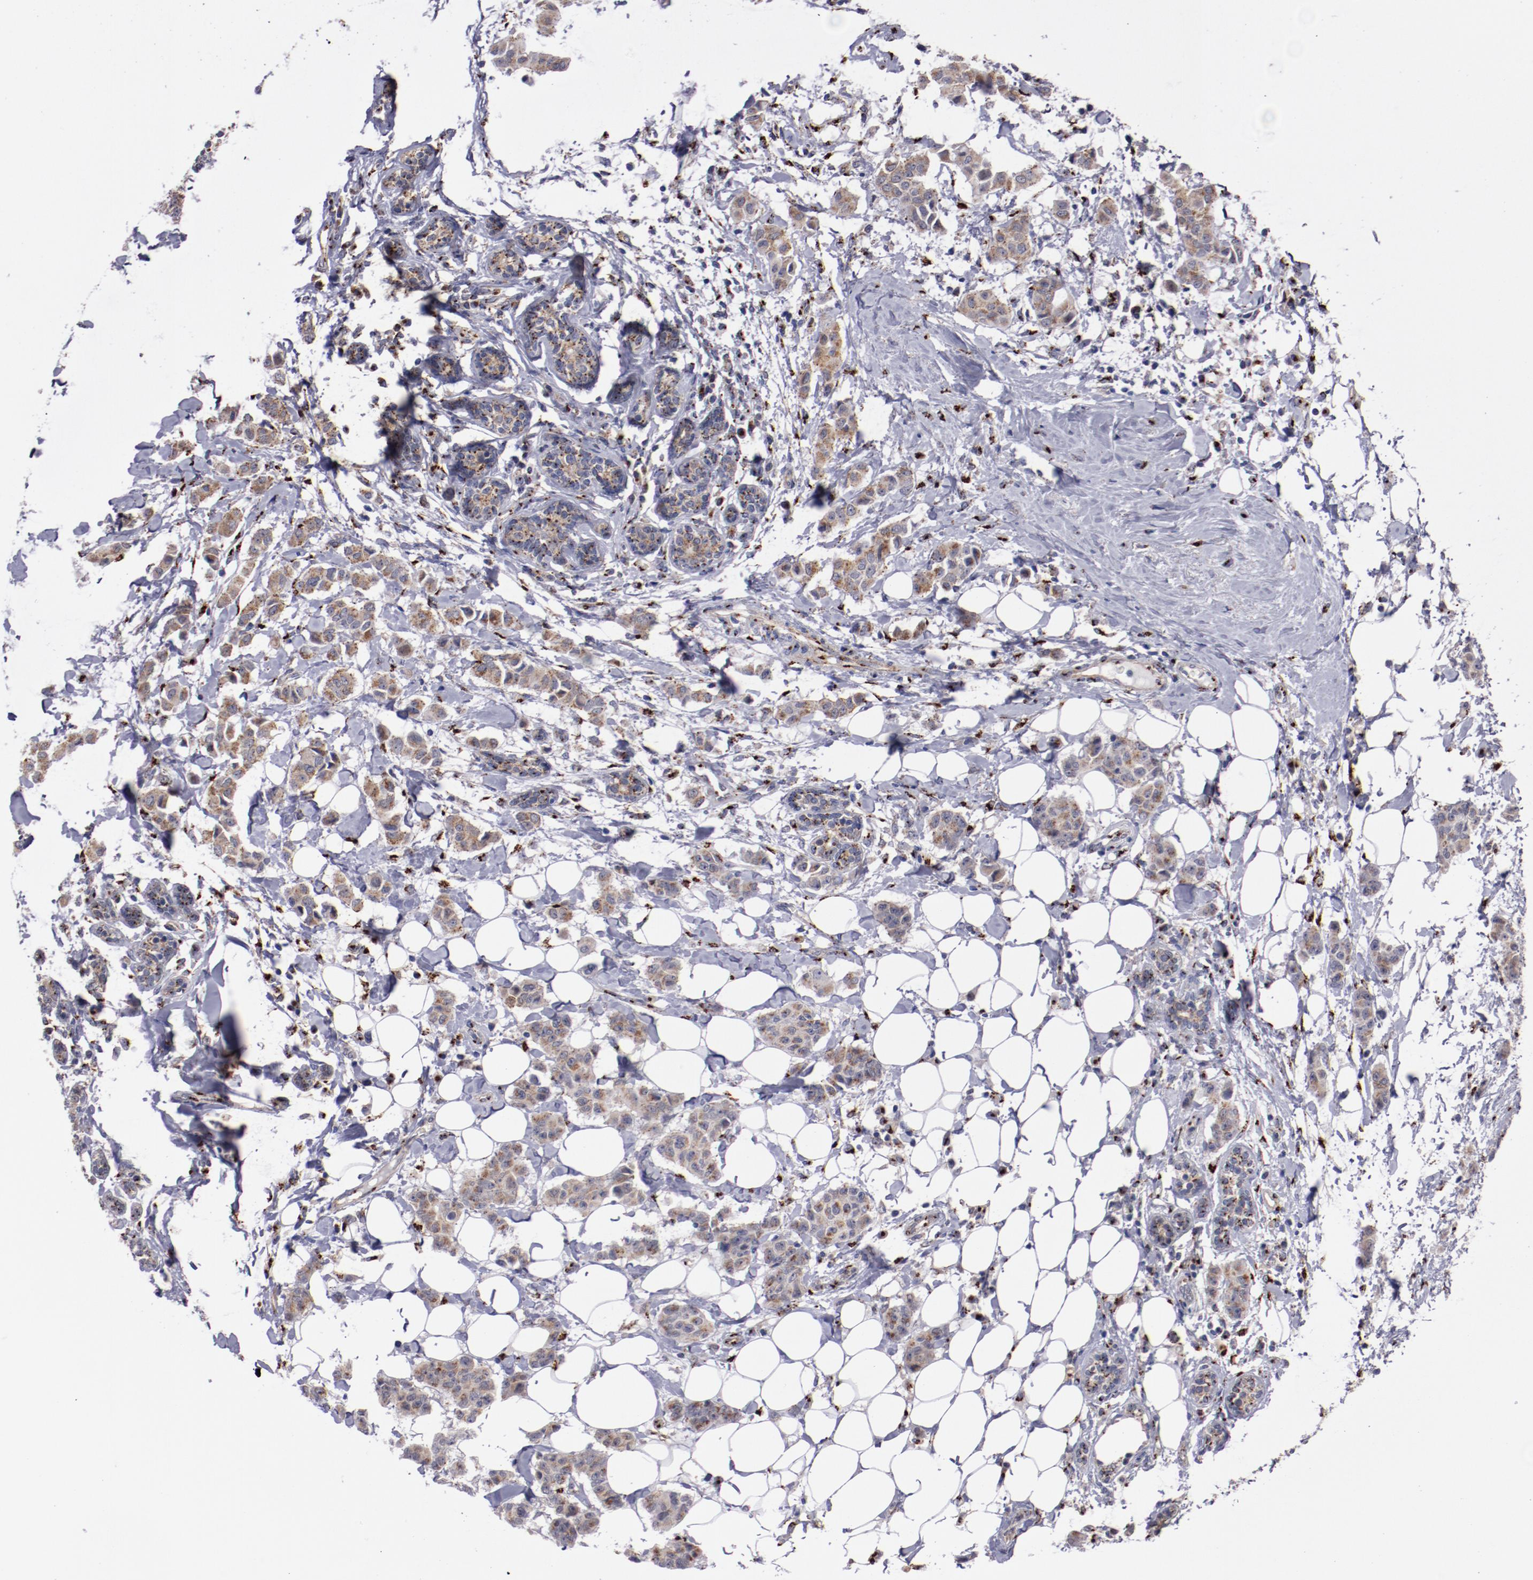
{"staining": {"intensity": "moderate", "quantity": "25%-75%", "location": "cytoplasmic/membranous"}, "tissue": "breast cancer", "cell_type": "Tumor cells", "image_type": "cancer", "snomed": [{"axis": "morphology", "description": "Duct carcinoma"}, {"axis": "topography", "description": "Breast"}], "caption": "Human breast cancer stained with a brown dye exhibits moderate cytoplasmic/membranous positive expression in approximately 25%-75% of tumor cells.", "gene": "GOLIM4", "patient": {"sex": "female", "age": 40}}